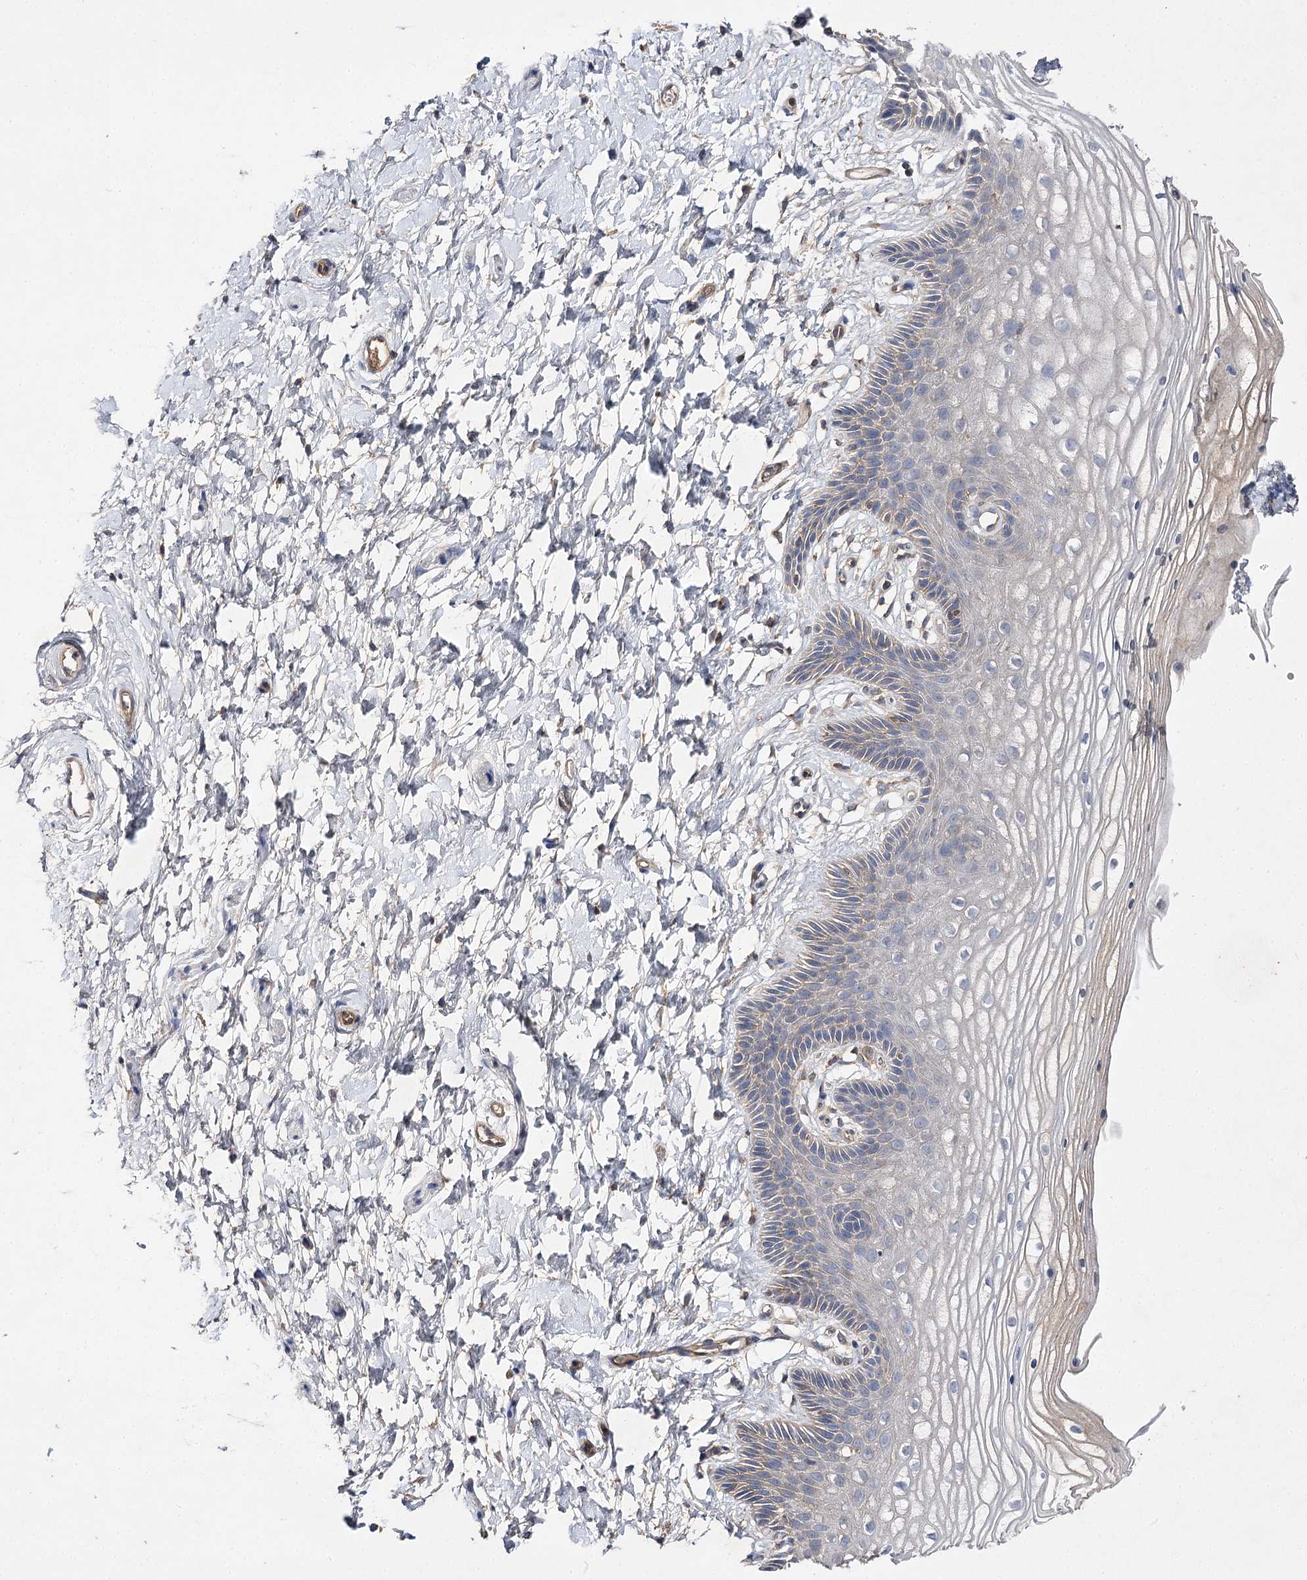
{"staining": {"intensity": "weak", "quantity": "<25%", "location": "cytoplasmic/membranous"}, "tissue": "vagina", "cell_type": "Squamous epithelial cells", "image_type": "normal", "snomed": [{"axis": "morphology", "description": "Normal tissue, NOS"}, {"axis": "topography", "description": "Vagina"}, {"axis": "topography", "description": "Cervix"}], "caption": "Photomicrograph shows no protein staining in squamous epithelial cells of normal vagina.", "gene": "BCR", "patient": {"sex": "female", "age": 40}}